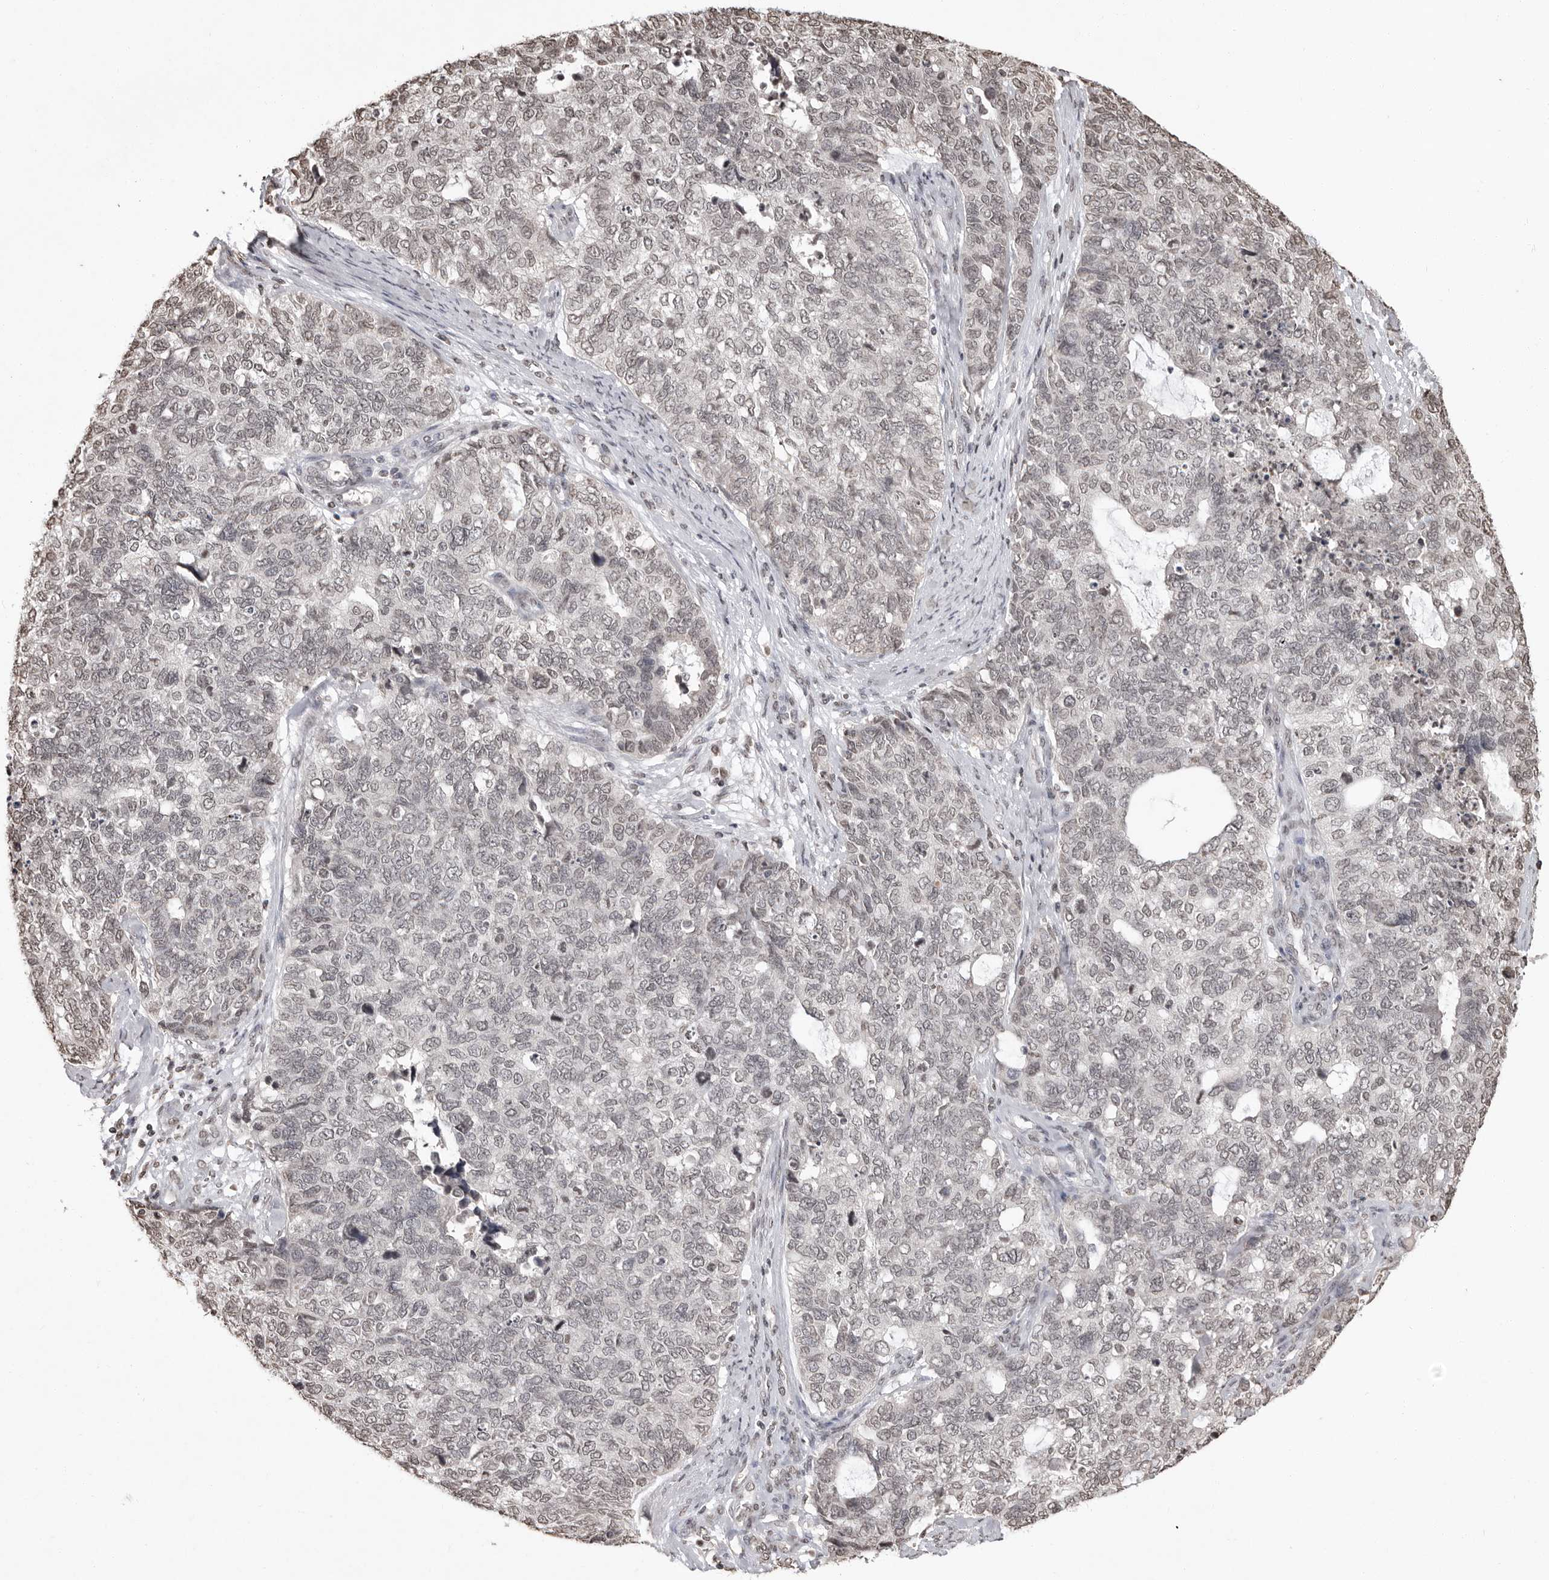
{"staining": {"intensity": "weak", "quantity": "<25%", "location": "nuclear"}, "tissue": "cervical cancer", "cell_type": "Tumor cells", "image_type": "cancer", "snomed": [{"axis": "morphology", "description": "Squamous cell carcinoma, NOS"}, {"axis": "topography", "description": "Cervix"}], "caption": "This histopathology image is of cervical cancer stained with immunohistochemistry (IHC) to label a protein in brown with the nuclei are counter-stained blue. There is no expression in tumor cells. (Stains: DAB (3,3'-diaminobenzidine) immunohistochemistry (IHC) with hematoxylin counter stain, Microscopy: brightfield microscopy at high magnification).", "gene": "WDR45", "patient": {"sex": "female", "age": 63}}